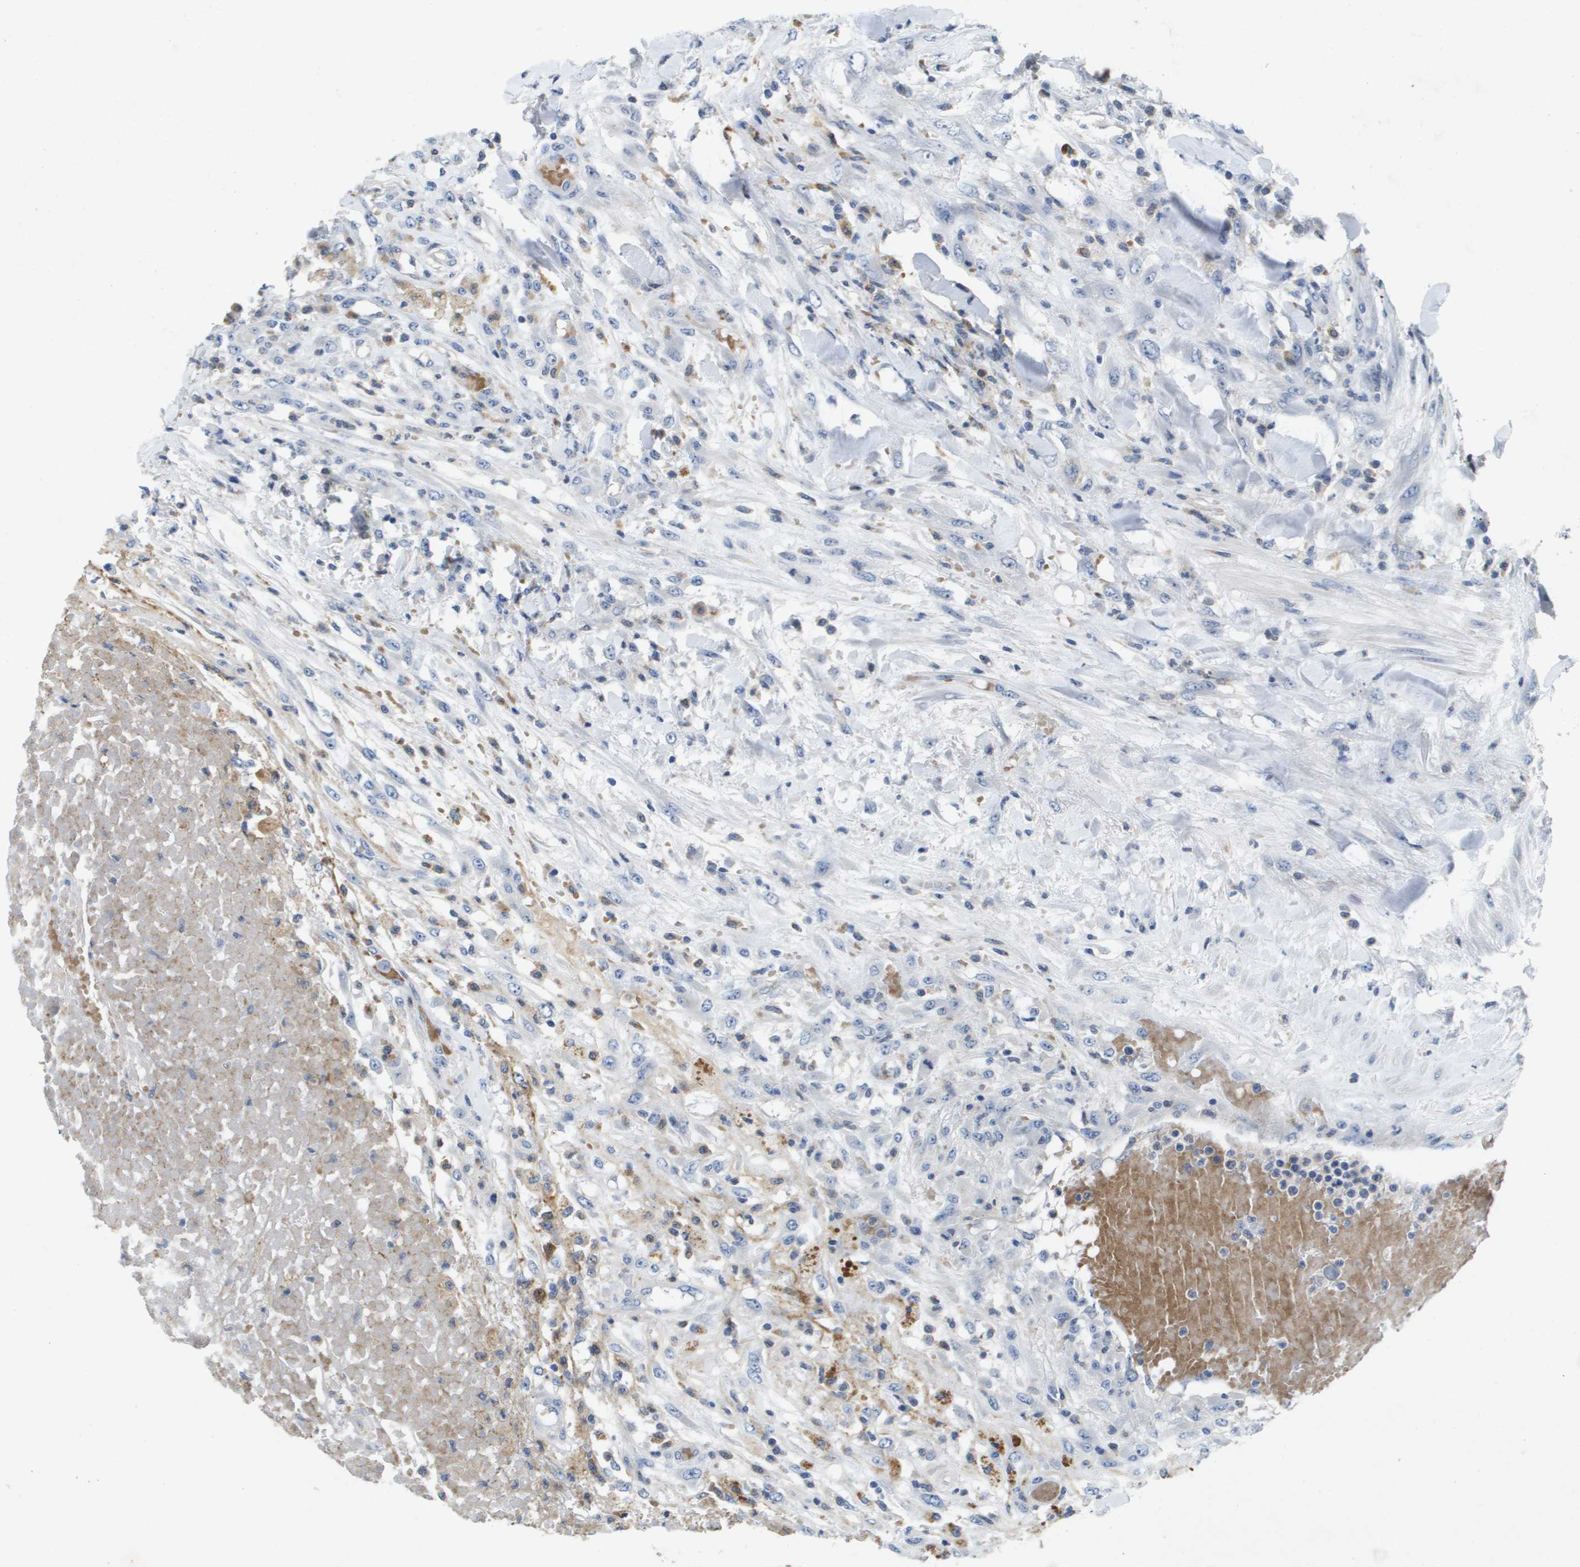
{"staining": {"intensity": "negative", "quantity": "none", "location": "none"}, "tissue": "testis cancer", "cell_type": "Tumor cells", "image_type": "cancer", "snomed": [{"axis": "morphology", "description": "Seminoma, NOS"}, {"axis": "topography", "description": "Testis"}], "caption": "A micrograph of testis cancer stained for a protein demonstrates no brown staining in tumor cells.", "gene": "LIPG", "patient": {"sex": "male", "age": 59}}